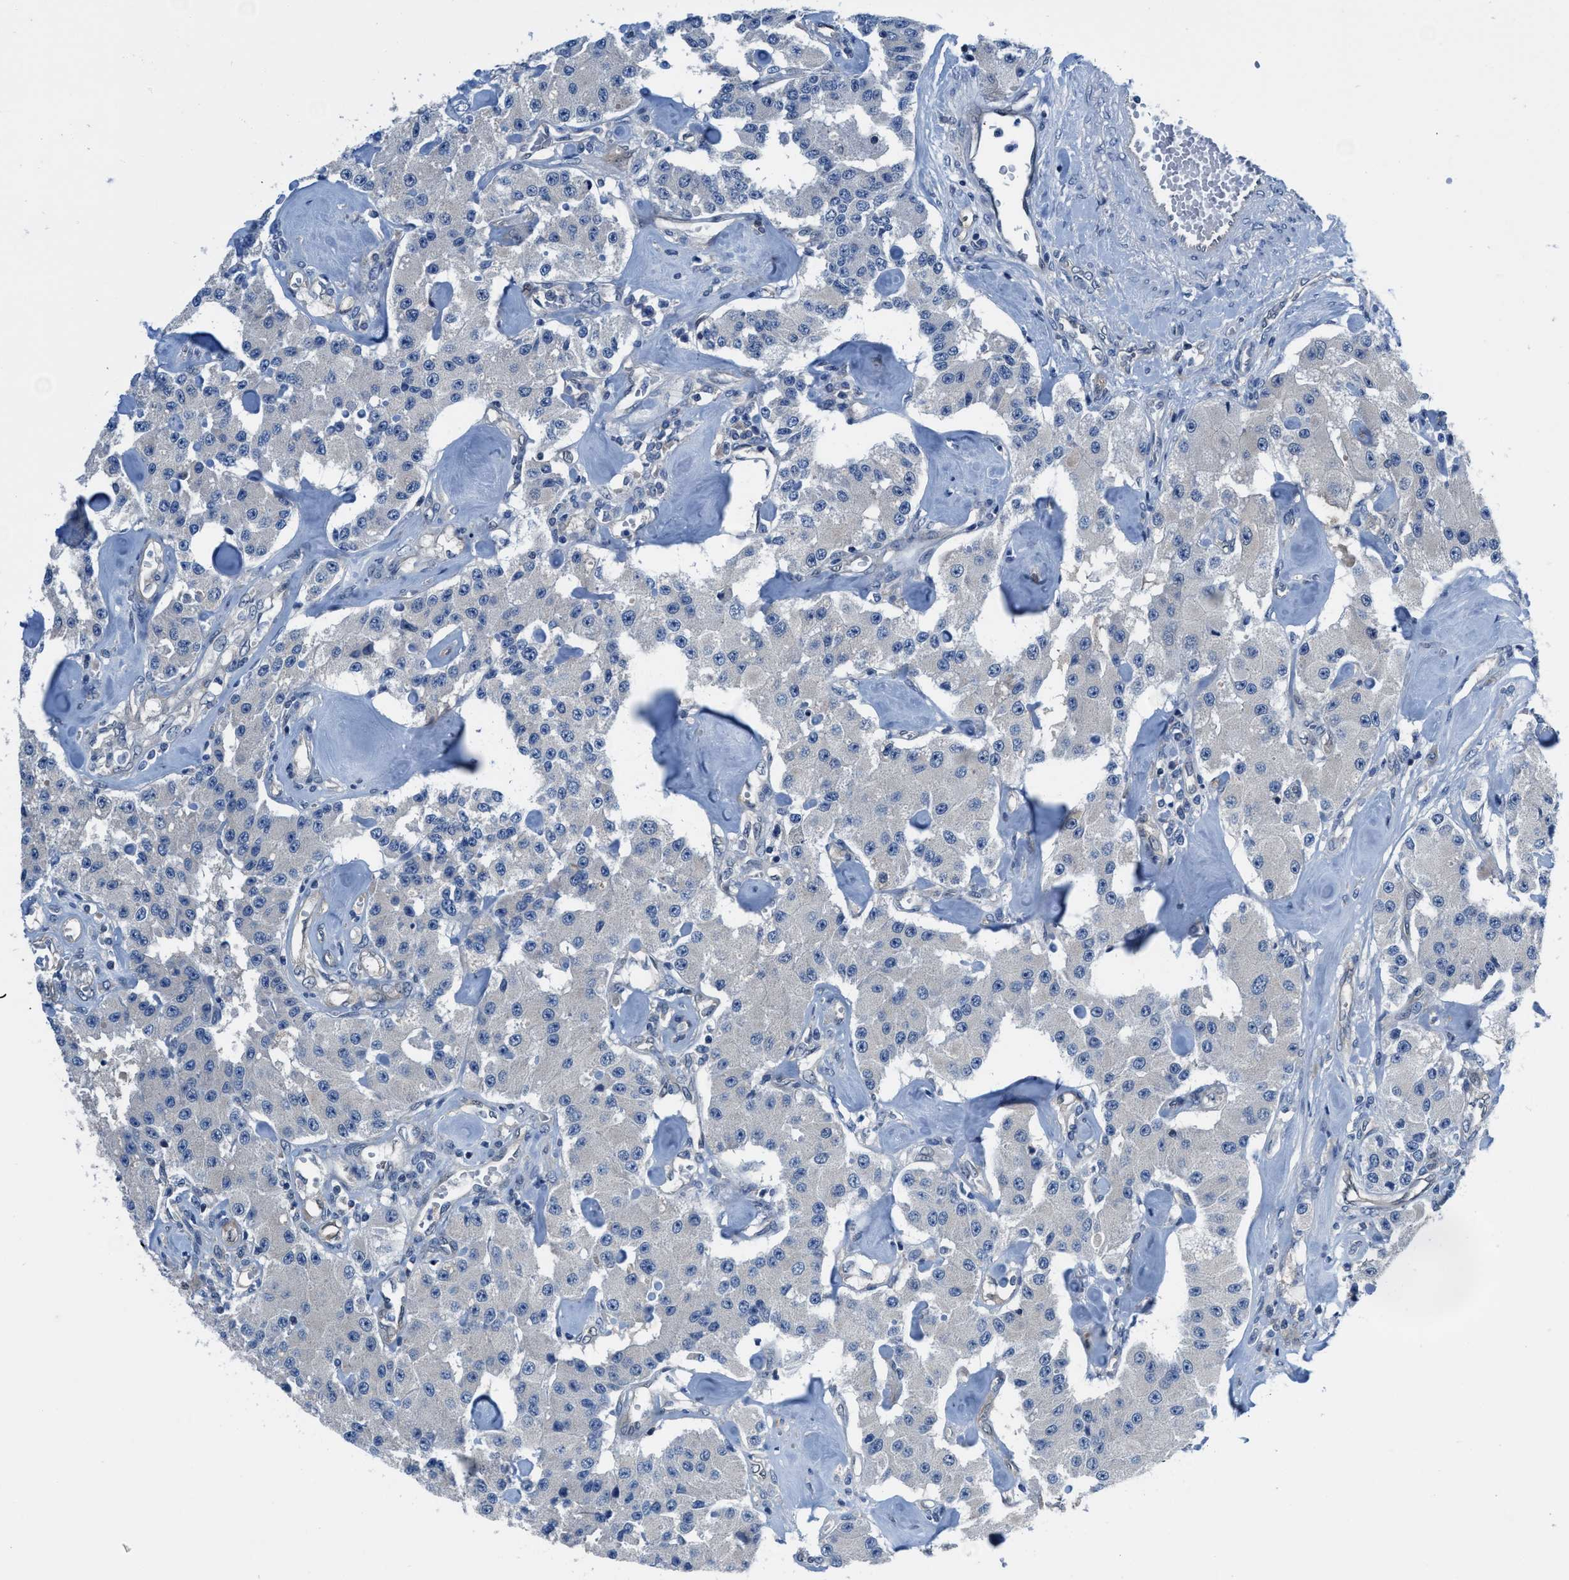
{"staining": {"intensity": "negative", "quantity": "none", "location": "none"}, "tissue": "carcinoid", "cell_type": "Tumor cells", "image_type": "cancer", "snomed": [{"axis": "morphology", "description": "Carcinoid, malignant, NOS"}, {"axis": "topography", "description": "Pancreas"}], "caption": "The IHC micrograph has no significant staining in tumor cells of malignant carcinoid tissue.", "gene": "NUDT5", "patient": {"sex": "male", "age": 41}}